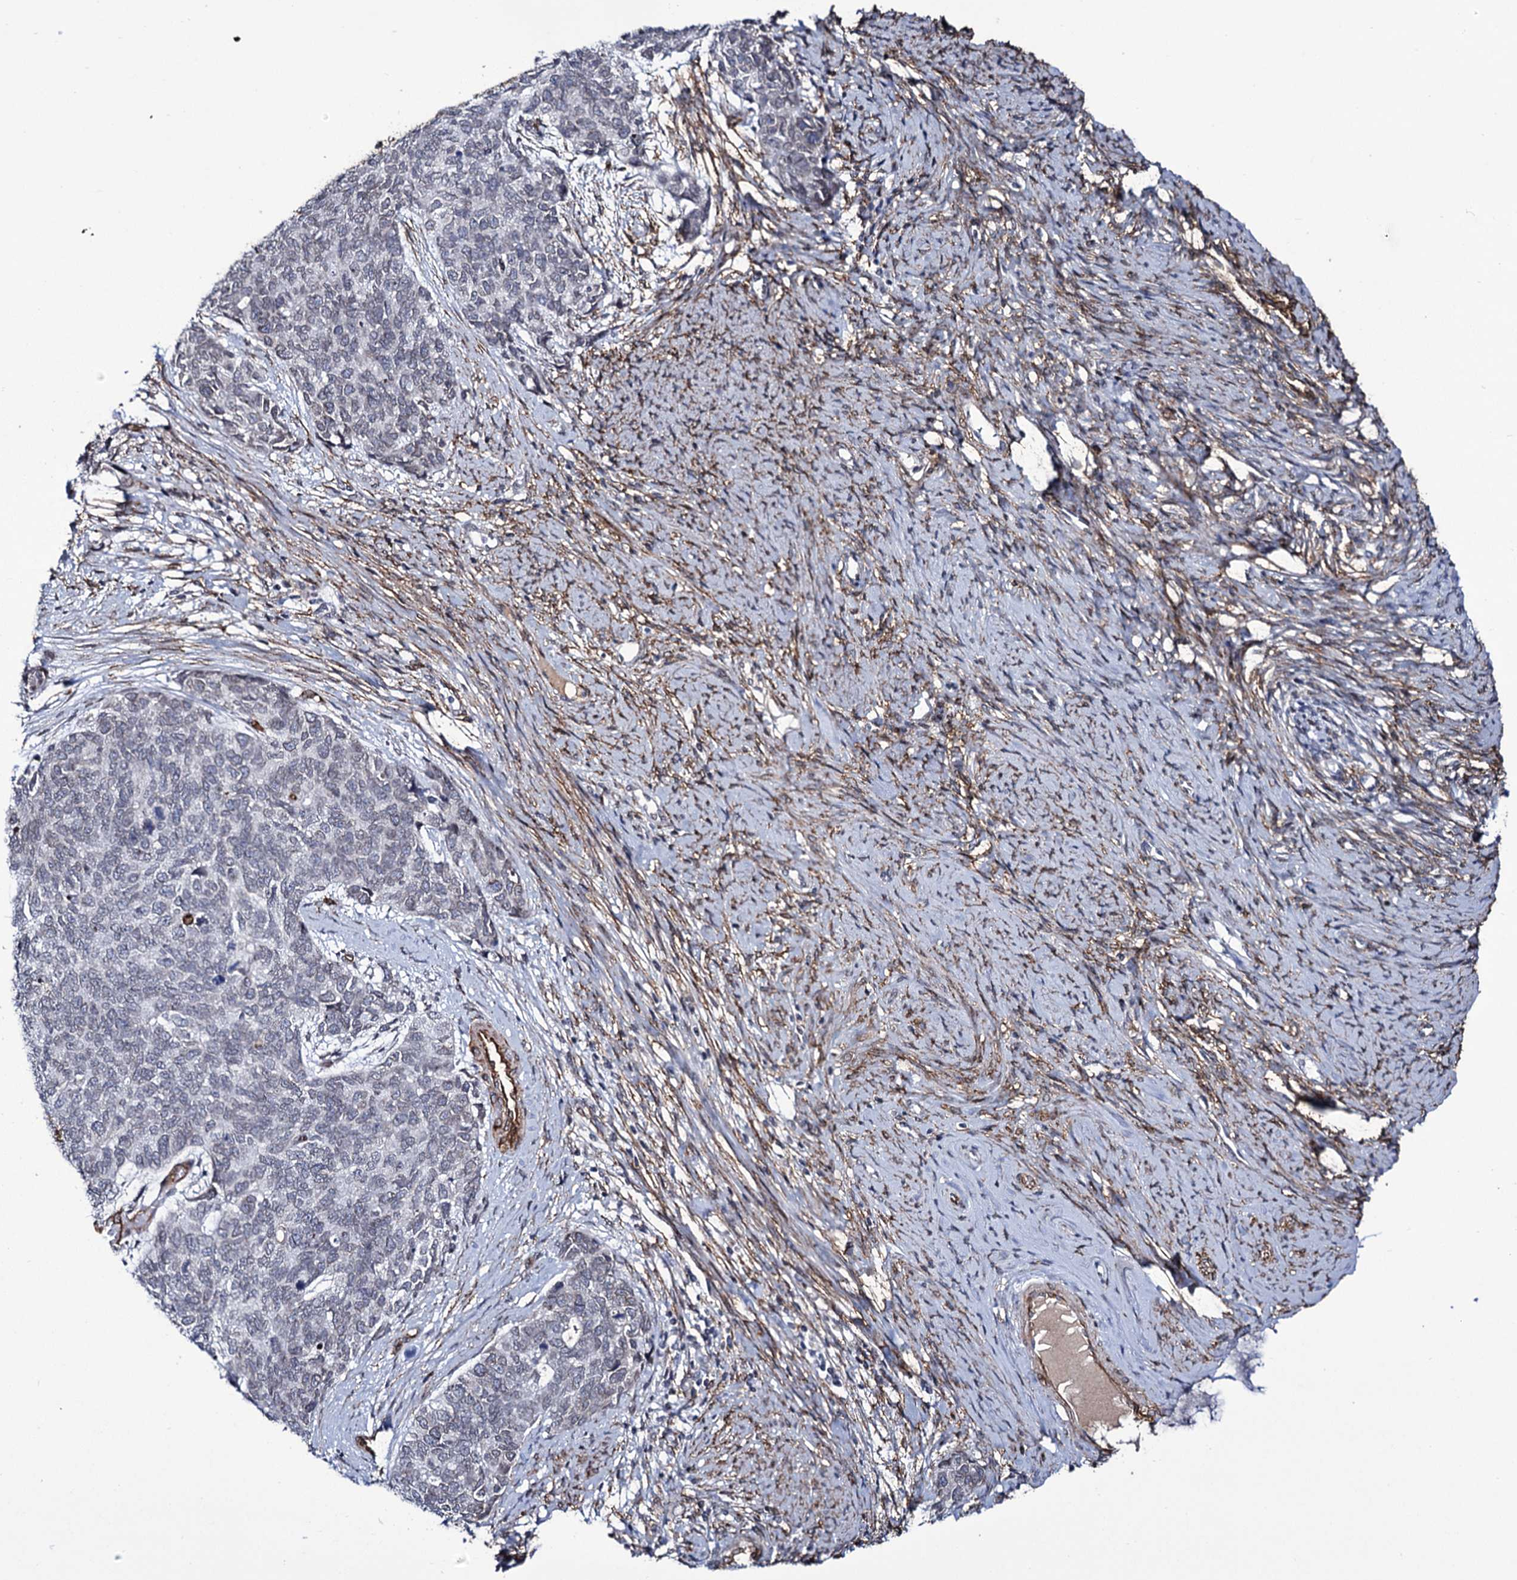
{"staining": {"intensity": "negative", "quantity": "none", "location": "none"}, "tissue": "cervical cancer", "cell_type": "Tumor cells", "image_type": "cancer", "snomed": [{"axis": "morphology", "description": "Squamous cell carcinoma, NOS"}, {"axis": "topography", "description": "Cervix"}], "caption": "This is a histopathology image of IHC staining of squamous cell carcinoma (cervical), which shows no staining in tumor cells. (DAB immunohistochemistry with hematoxylin counter stain).", "gene": "ZC3H12C", "patient": {"sex": "female", "age": 63}}